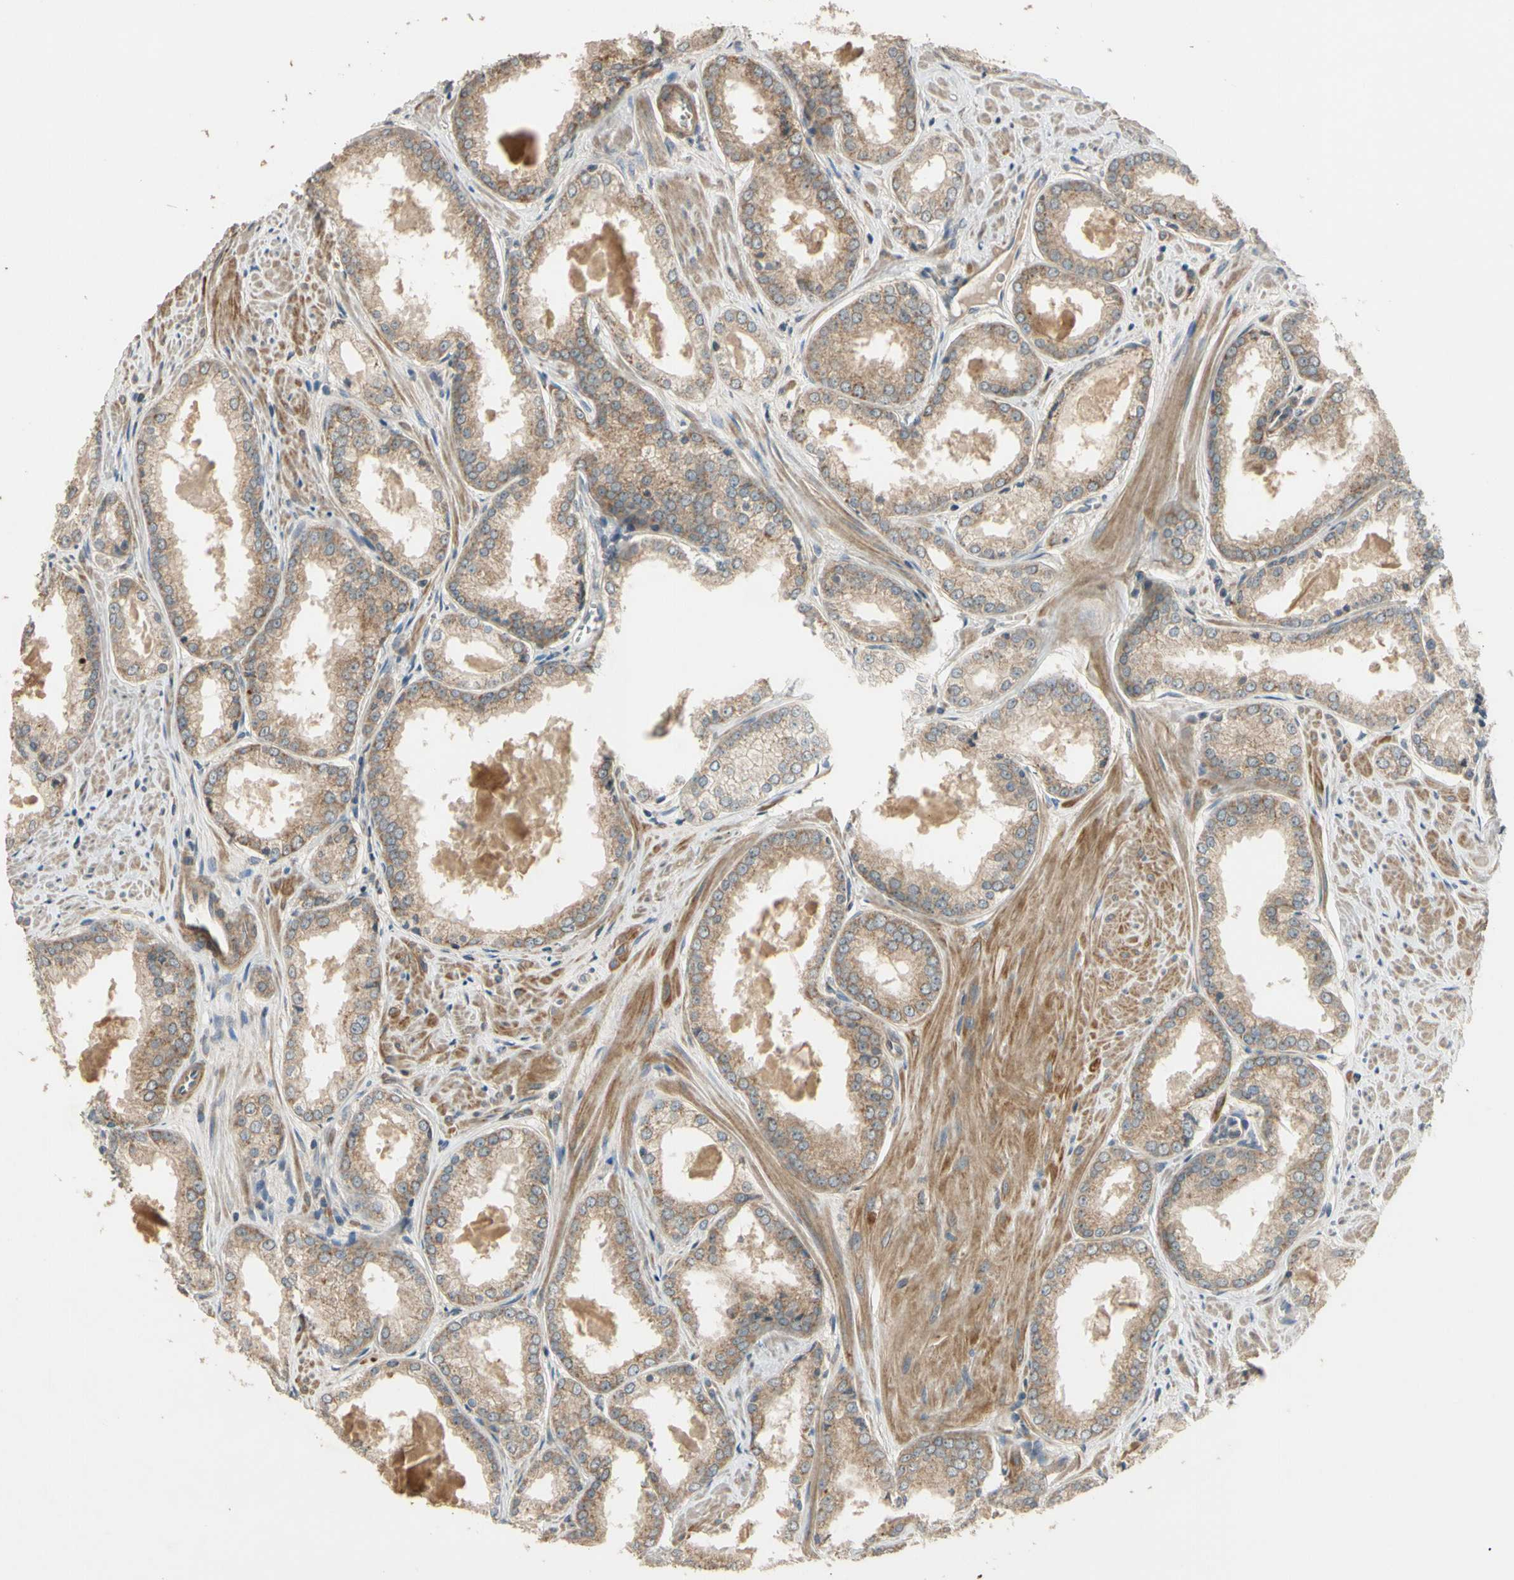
{"staining": {"intensity": "weak", "quantity": ">75%", "location": "cytoplasmic/membranous"}, "tissue": "prostate cancer", "cell_type": "Tumor cells", "image_type": "cancer", "snomed": [{"axis": "morphology", "description": "Adenocarcinoma, Low grade"}, {"axis": "topography", "description": "Prostate"}], "caption": "Immunohistochemistry (DAB (3,3'-diaminobenzidine)) staining of prostate low-grade adenocarcinoma exhibits weak cytoplasmic/membranous protein staining in about >75% of tumor cells.", "gene": "ALKBH3", "patient": {"sex": "male", "age": 64}}